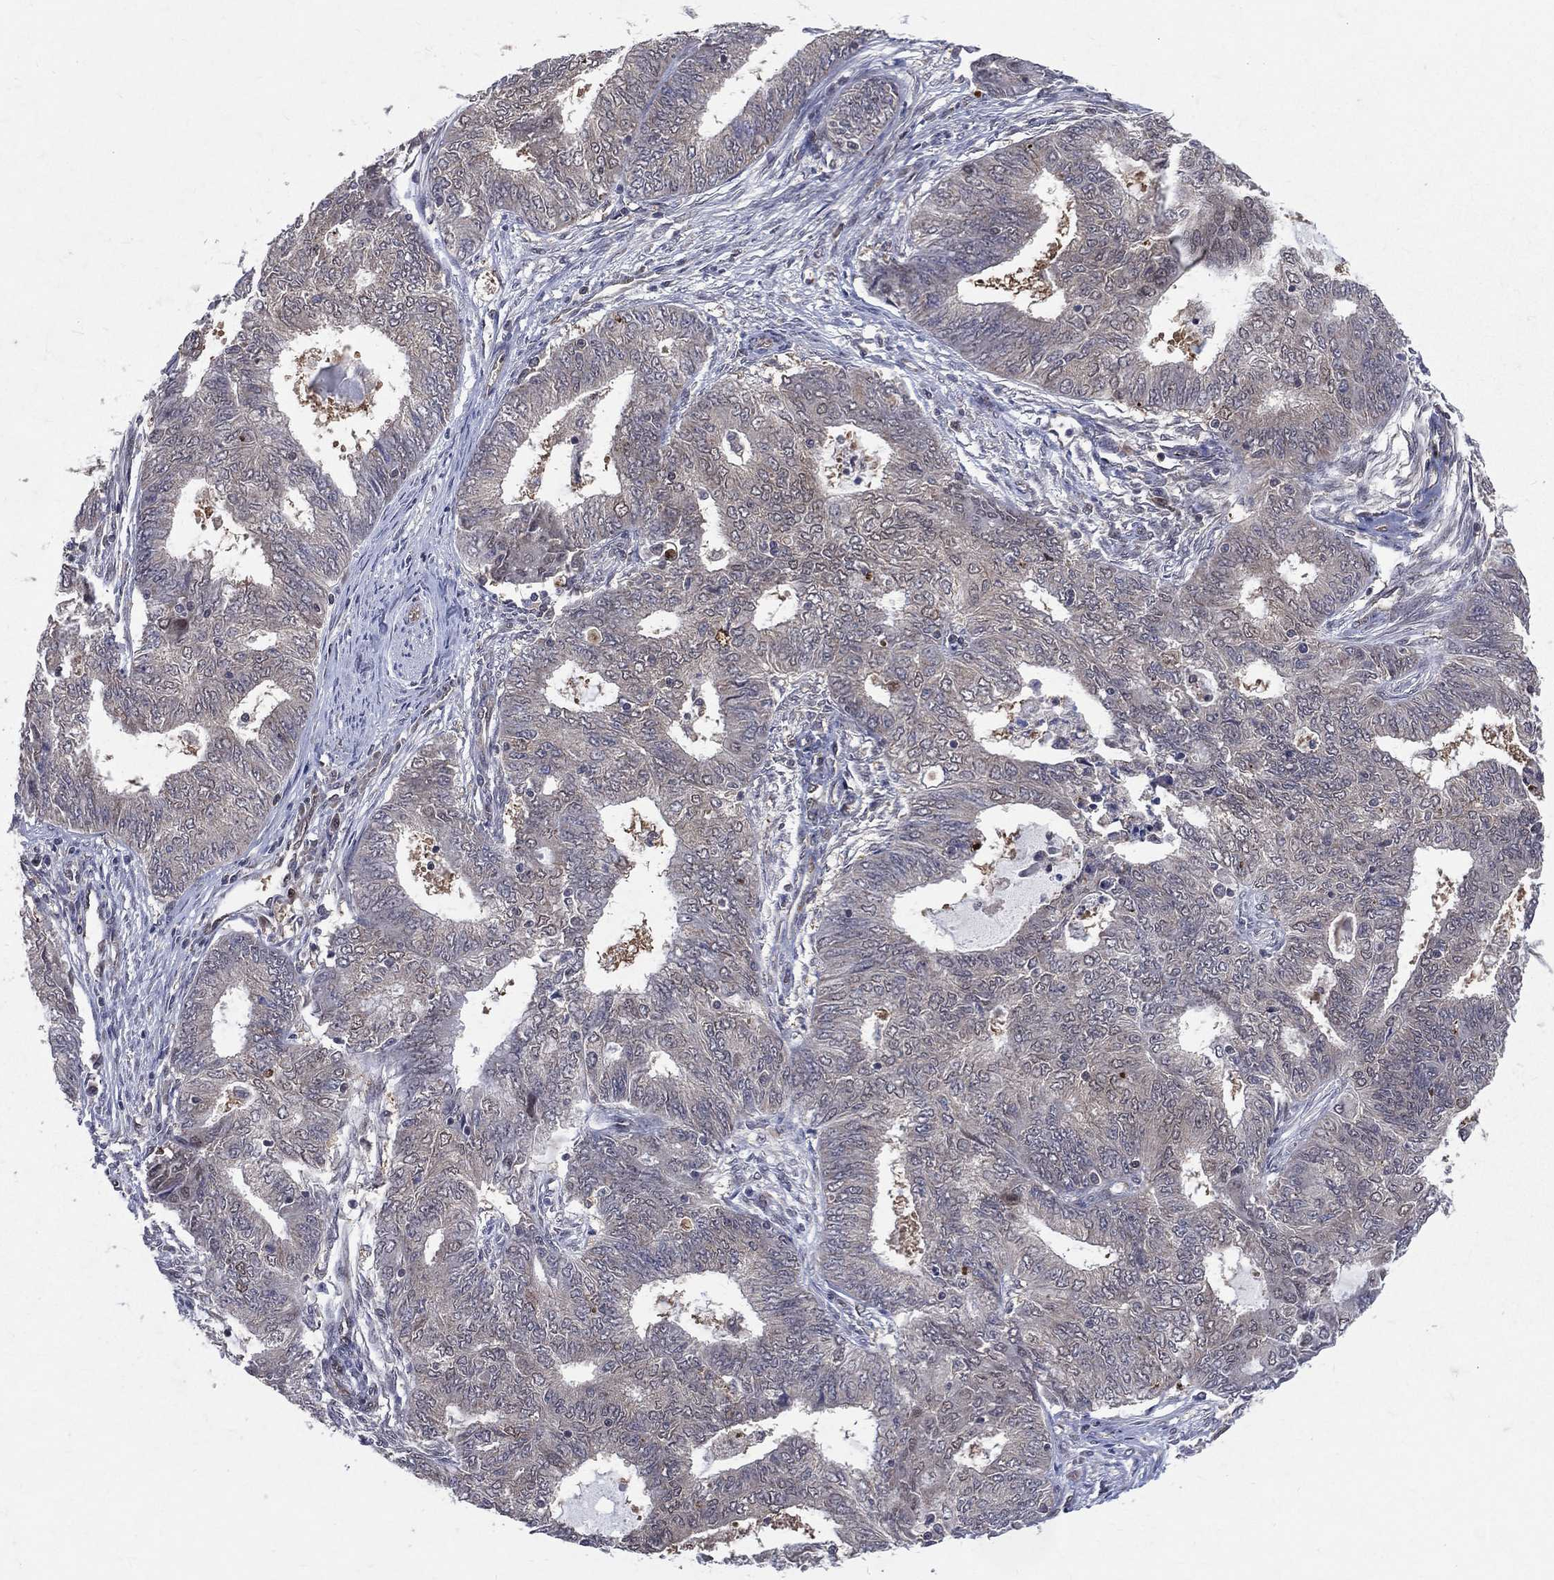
{"staining": {"intensity": "negative", "quantity": "none", "location": "none"}, "tissue": "endometrial cancer", "cell_type": "Tumor cells", "image_type": "cancer", "snomed": [{"axis": "morphology", "description": "Adenocarcinoma, NOS"}, {"axis": "topography", "description": "Endometrium"}], "caption": "Immunohistochemistry of human endometrial adenocarcinoma reveals no staining in tumor cells.", "gene": "GMPR2", "patient": {"sex": "female", "age": 62}}